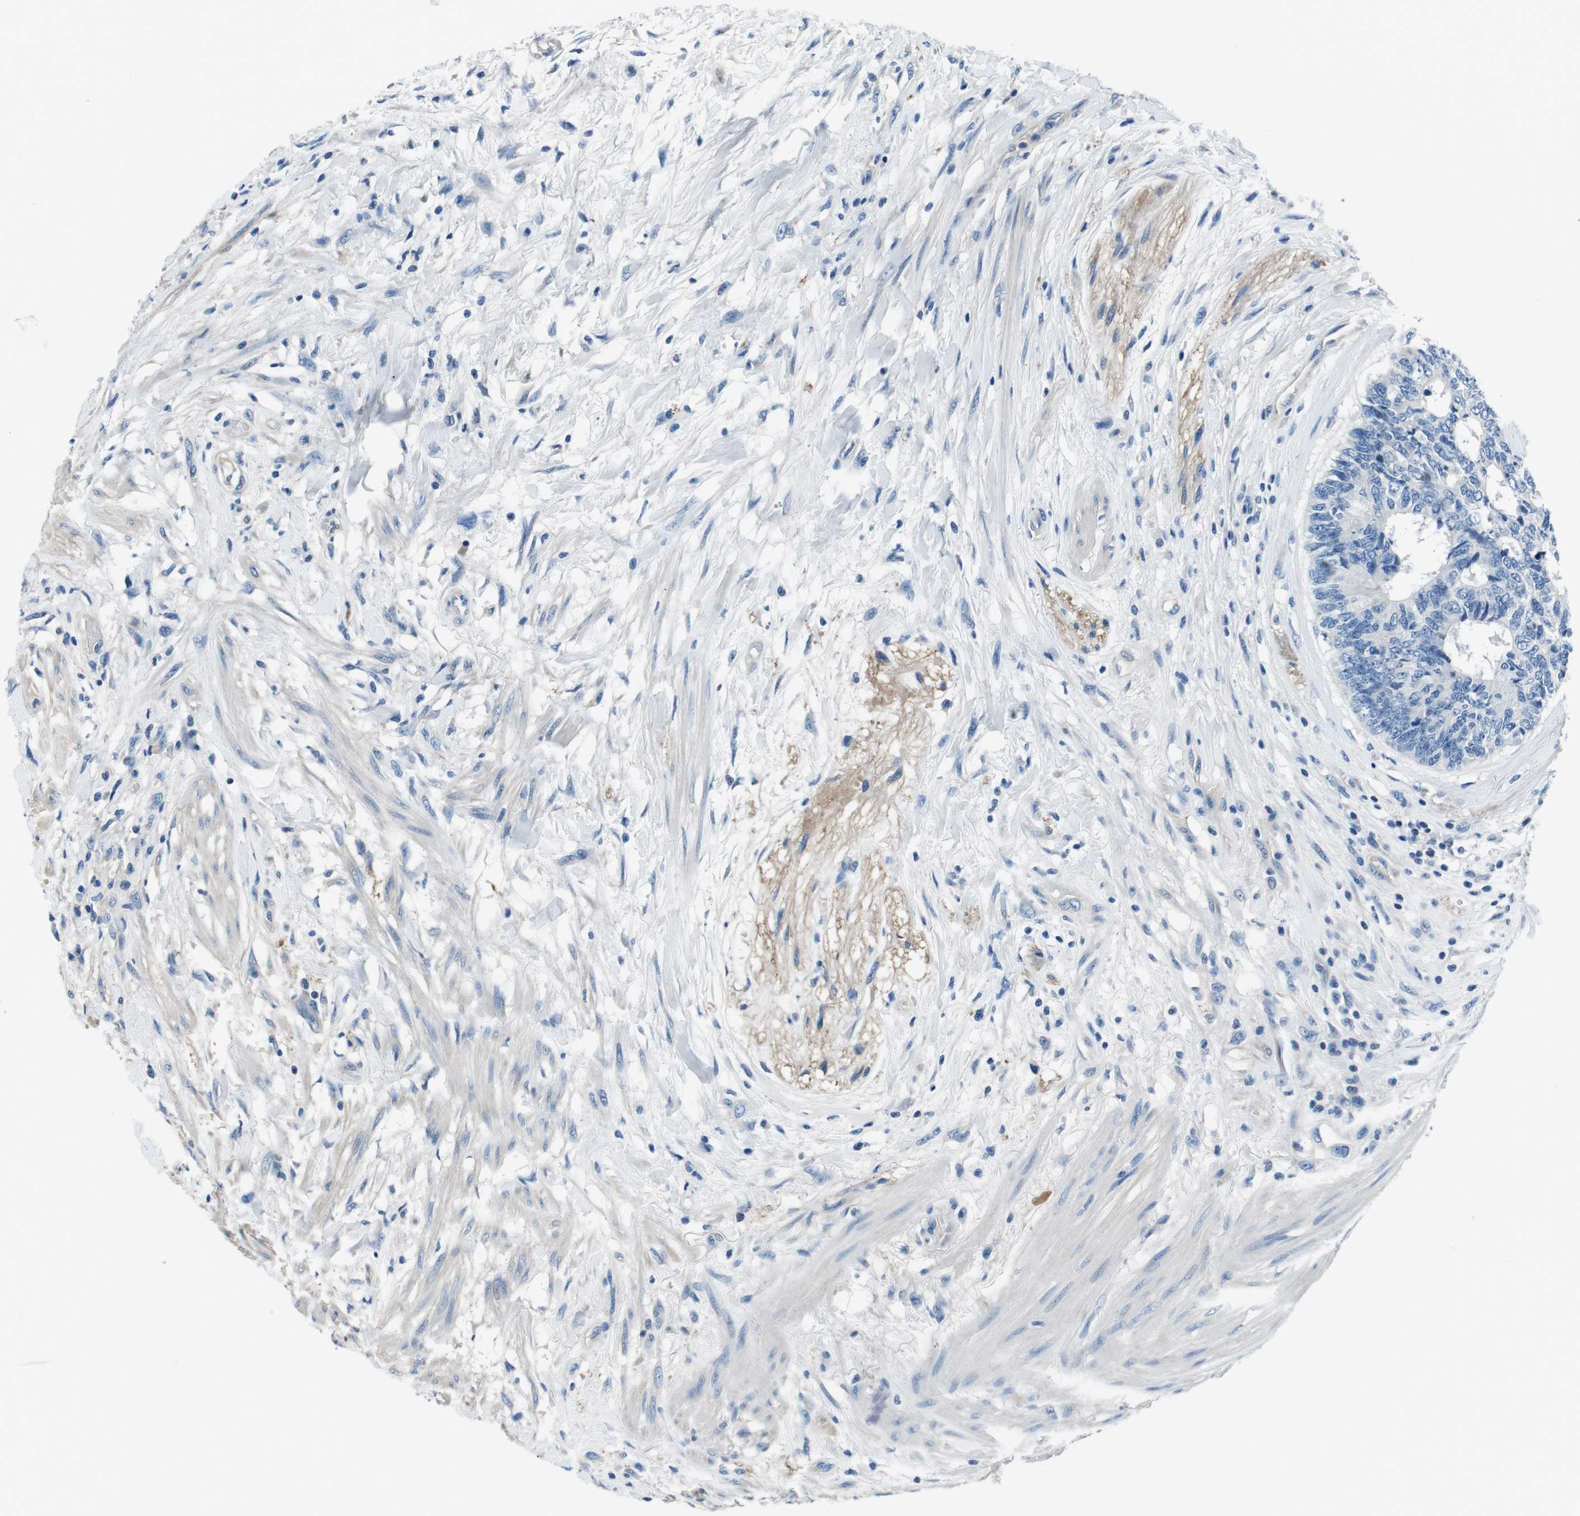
{"staining": {"intensity": "negative", "quantity": "none", "location": "none"}, "tissue": "colorectal cancer", "cell_type": "Tumor cells", "image_type": "cancer", "snomed": [{"axis": "morphology", "description": "Adenocarcinoma, NOS"}, {"axis": "topography", "description": "Rectum"}], "caption": "An IHC histopathology image of colorectal adenocarcinoma is shown. There is no staining in tumor cells of colorectal adenocarcinoma.", "gene": "CASQ1", "patient": {"sex": "male", "age": 51}}